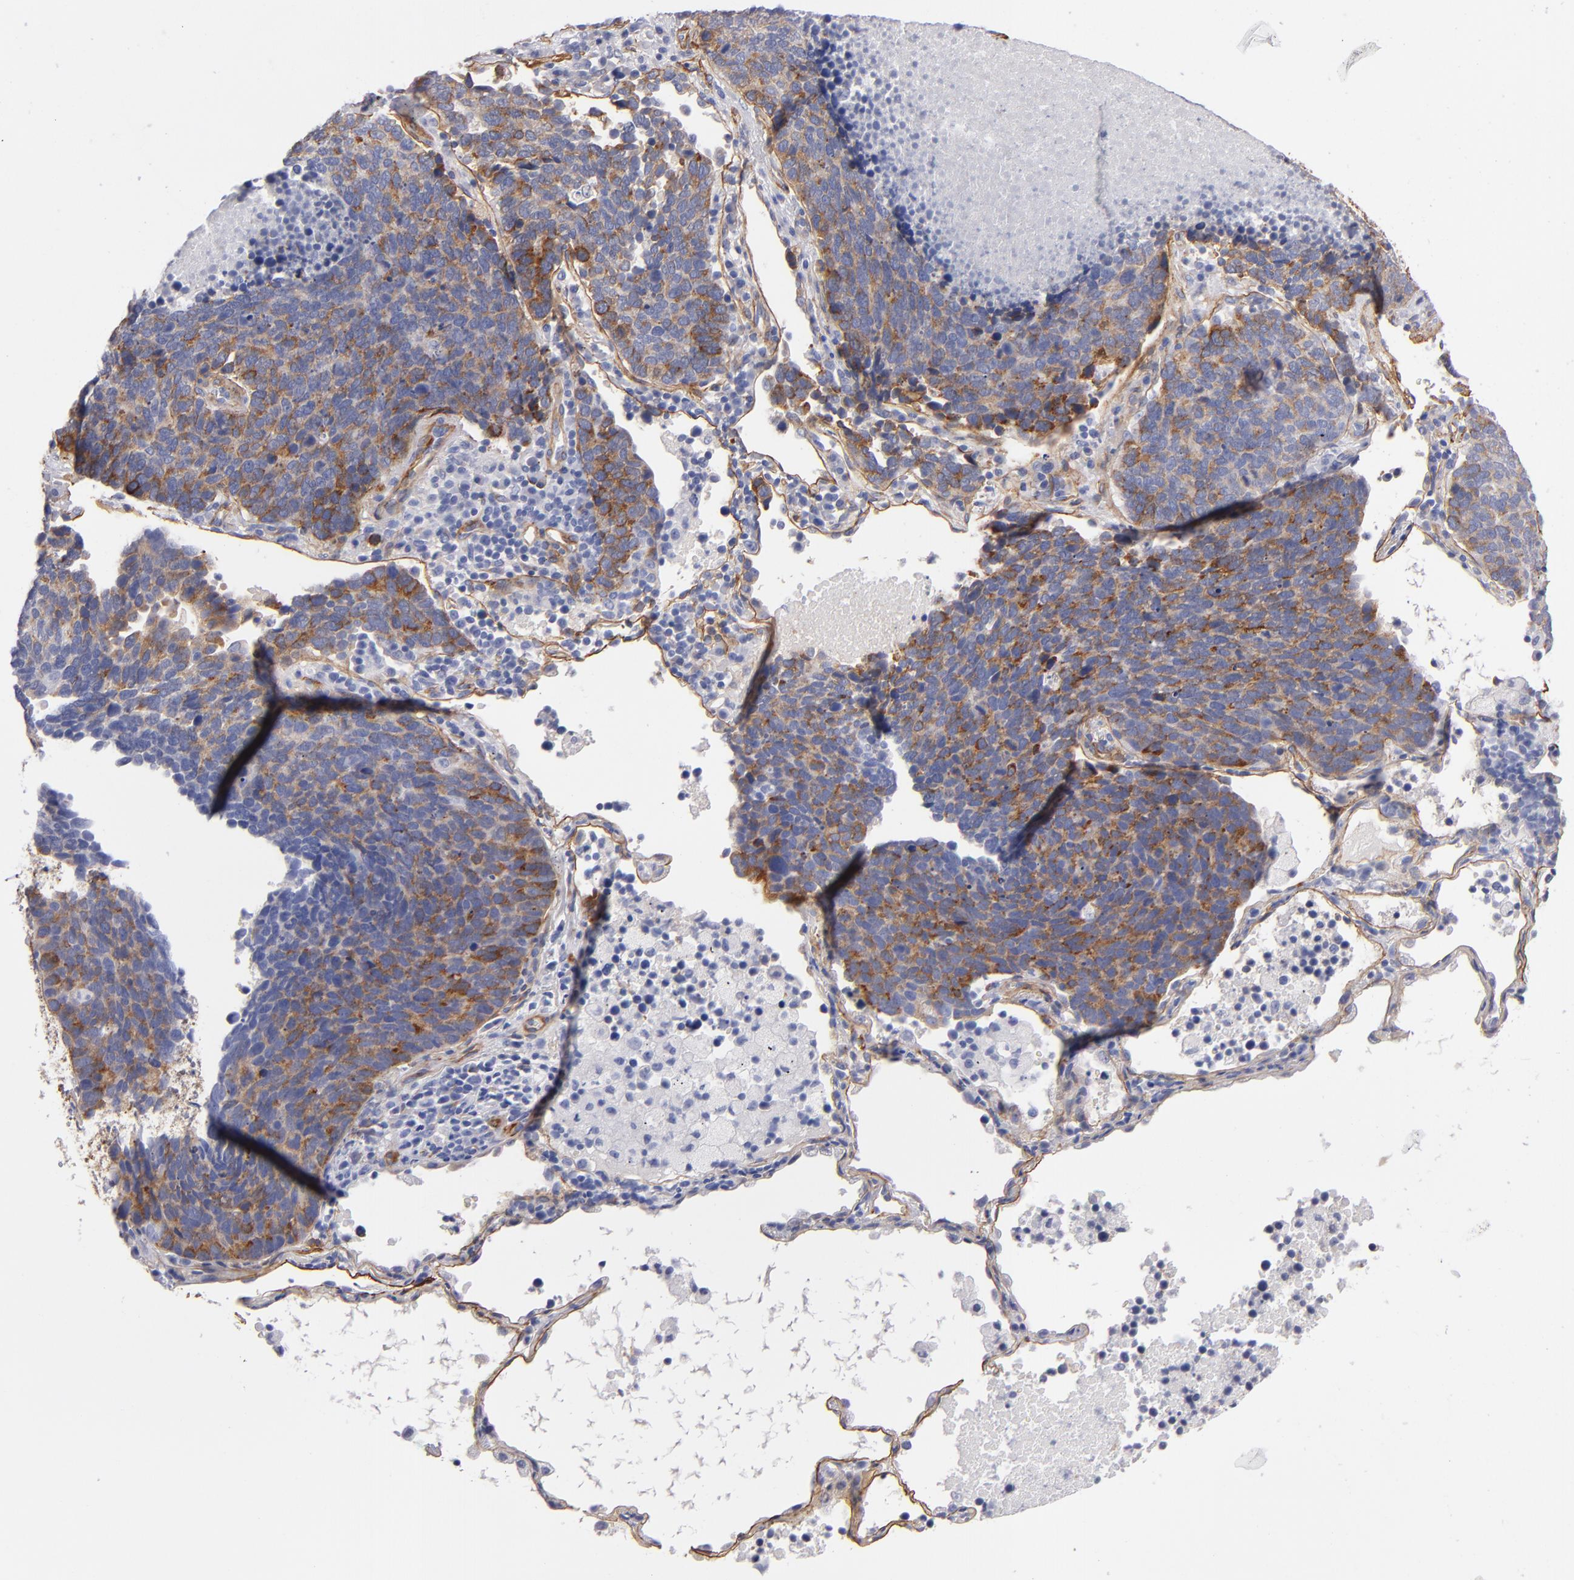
{"staining": {"intensity": "moderate", "quantity": "25%-75%", "location": "cytoplasmic/membranous"}, "tissue": "lung cancer", "cell_type": "Tumor cells", "image_type": "cancer", "snomed": [{"axis": "morphology", "description": "Neoplasm, malignant, NOS"}, {"axis": "topography", "description": "Lung"}], "caption": "Lung cancer (malignant neoplasm) tissue exhibits moderate cytoplasmic/membranous expression in about 25%-75% of tumor cells", "gene": "LAMC1", "patient": {"sex": "female", "age": 75}}